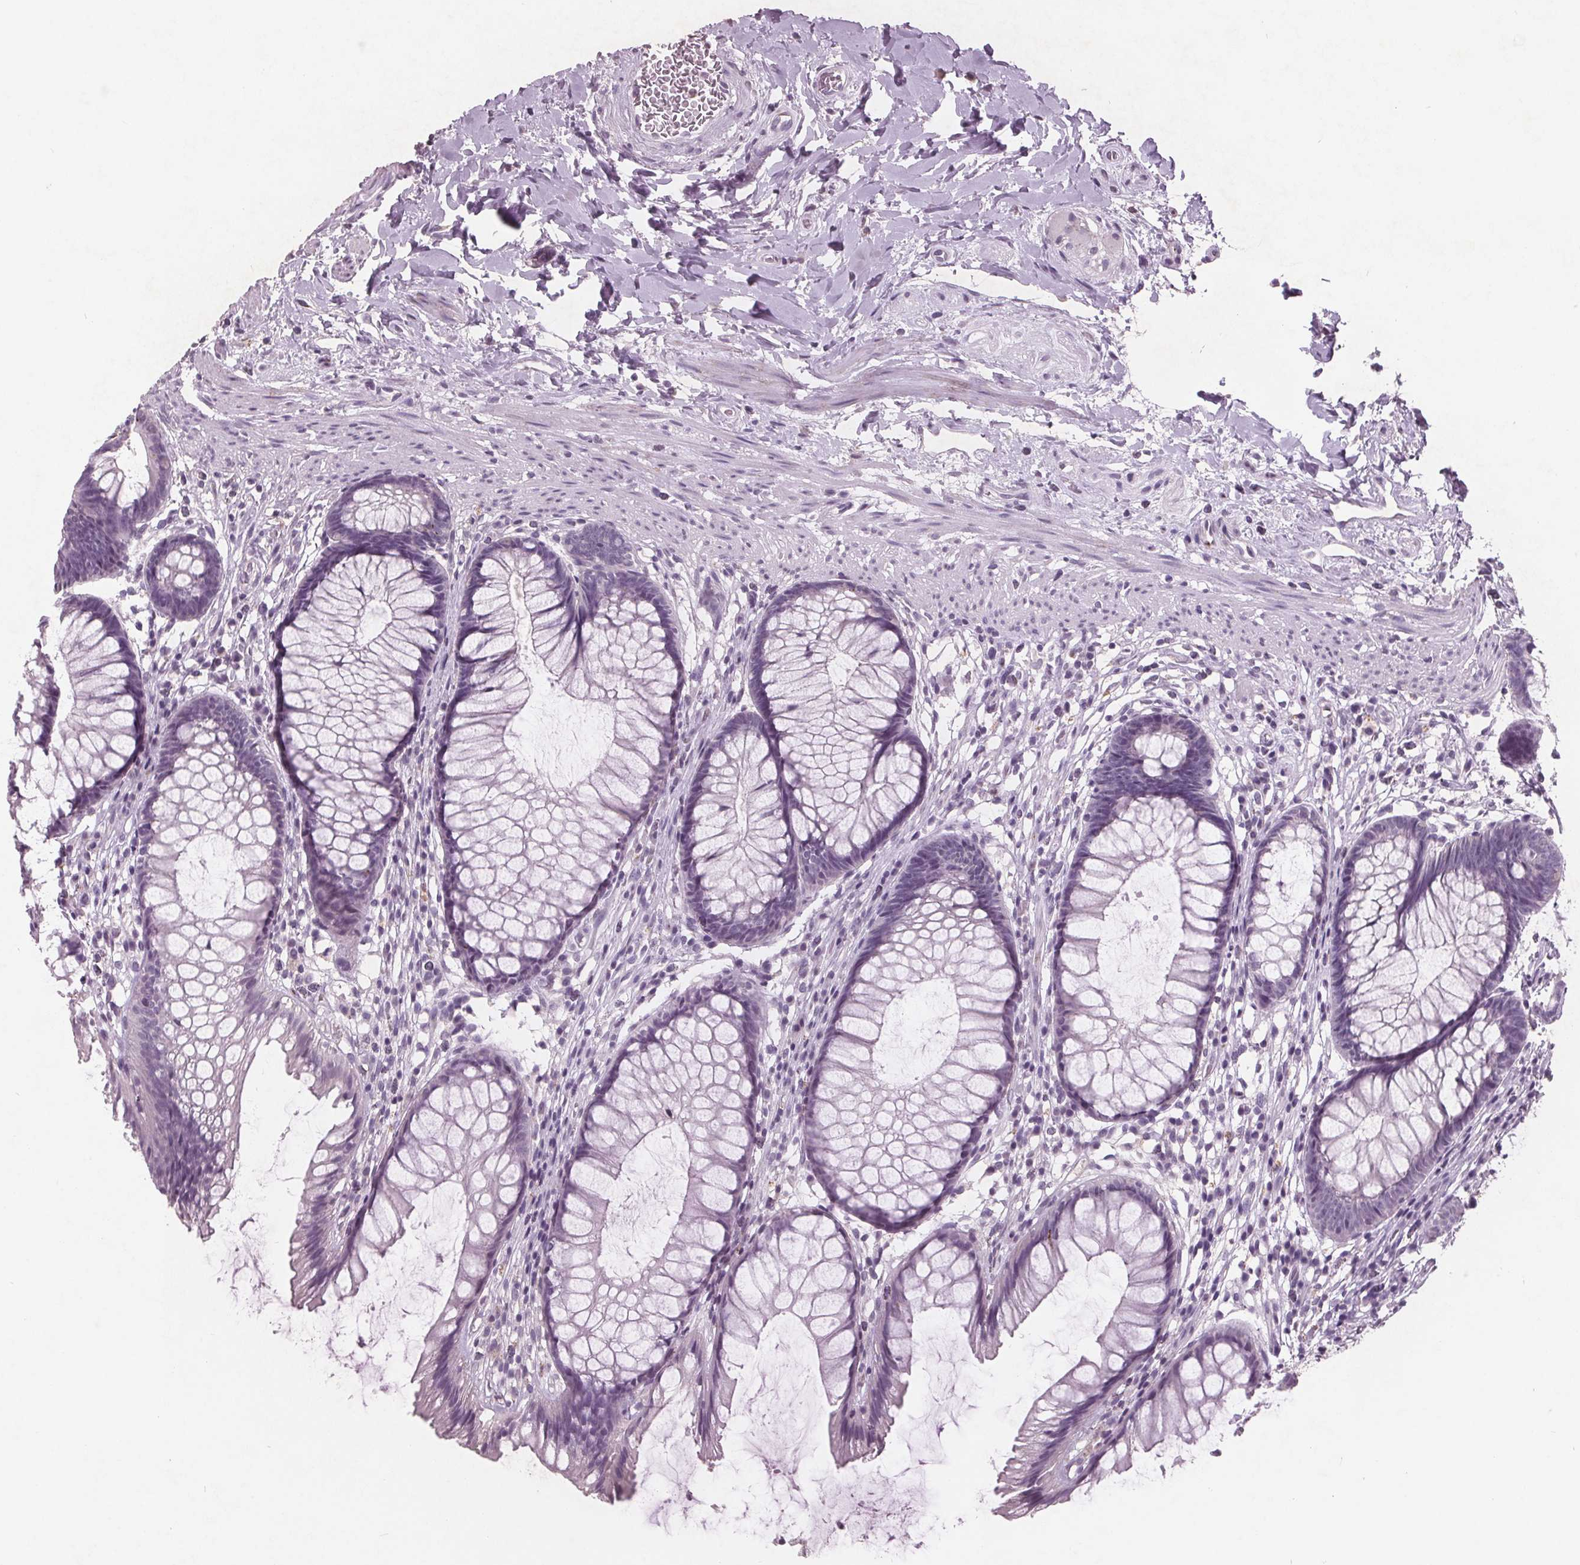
{"staining": {"intensity": "negative", "quantity": "none", "location": "none"}, "tissue": "rectum", "cell_type": "Glandular cells", "image_type": "normal", "snomed": [{"axis": "morphology", "description": "Normal tissue, NOS"}, {"axis": "topography", "description": "Smooth muscle"}, {"axis": "topography", "description": "Rectum"}], "caption": "The immunohistochemistry micrograph has no significant expression in glandular cells of rectum. (IHC, brightfield microscopy, high magnification).", "gene": "PTPN14", "patient": {"sex": "male", "age": 53}}